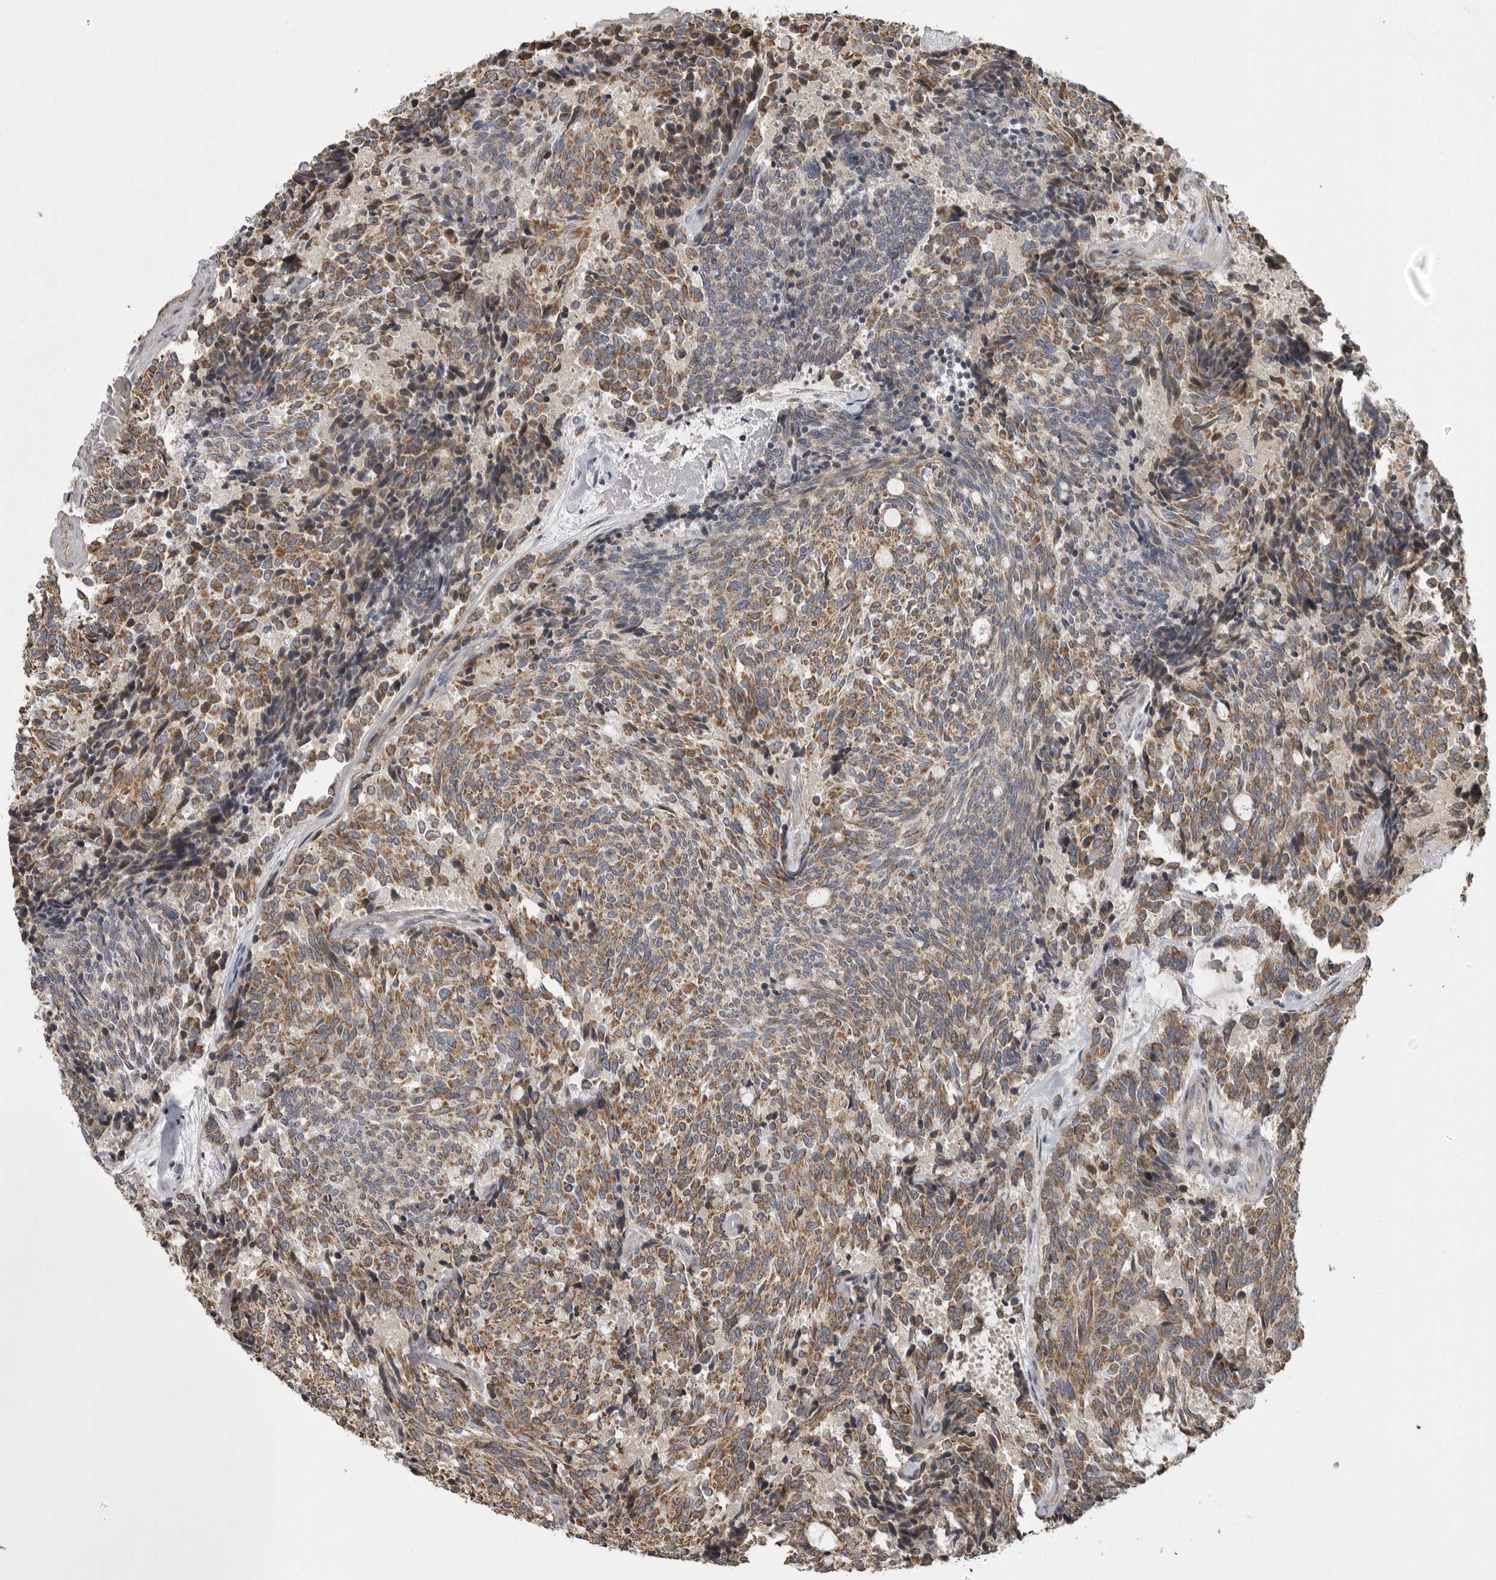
{"staining": {"intensity": "moderate", "quantity": ">75%", "location": "cytoplasmic/membranous"}, "tissue": "carcinoid", "cell_type": "Tumor cells", "image_type": "cancer", "snomed": [{"axis": "morphology", "description": "Carcinoid, malignant, NOS"}, {"axis": "topography", "description": "Pancreas"}], "caption": "Immunohistochemistry (IHC) staining of carcinoid (malignant), which shows medium levels of moderate cytoplasmic/membranous staining in about >75% of tumor cells indicating moderate cytoplasmic/membranous protein staining. The staining was performed using DAB (brown) for protein detection and nuclei were counterstained in hematoxylin (blue).", "gene": "ZNRF1", "patient": {"sex": "female", "age": 54}}